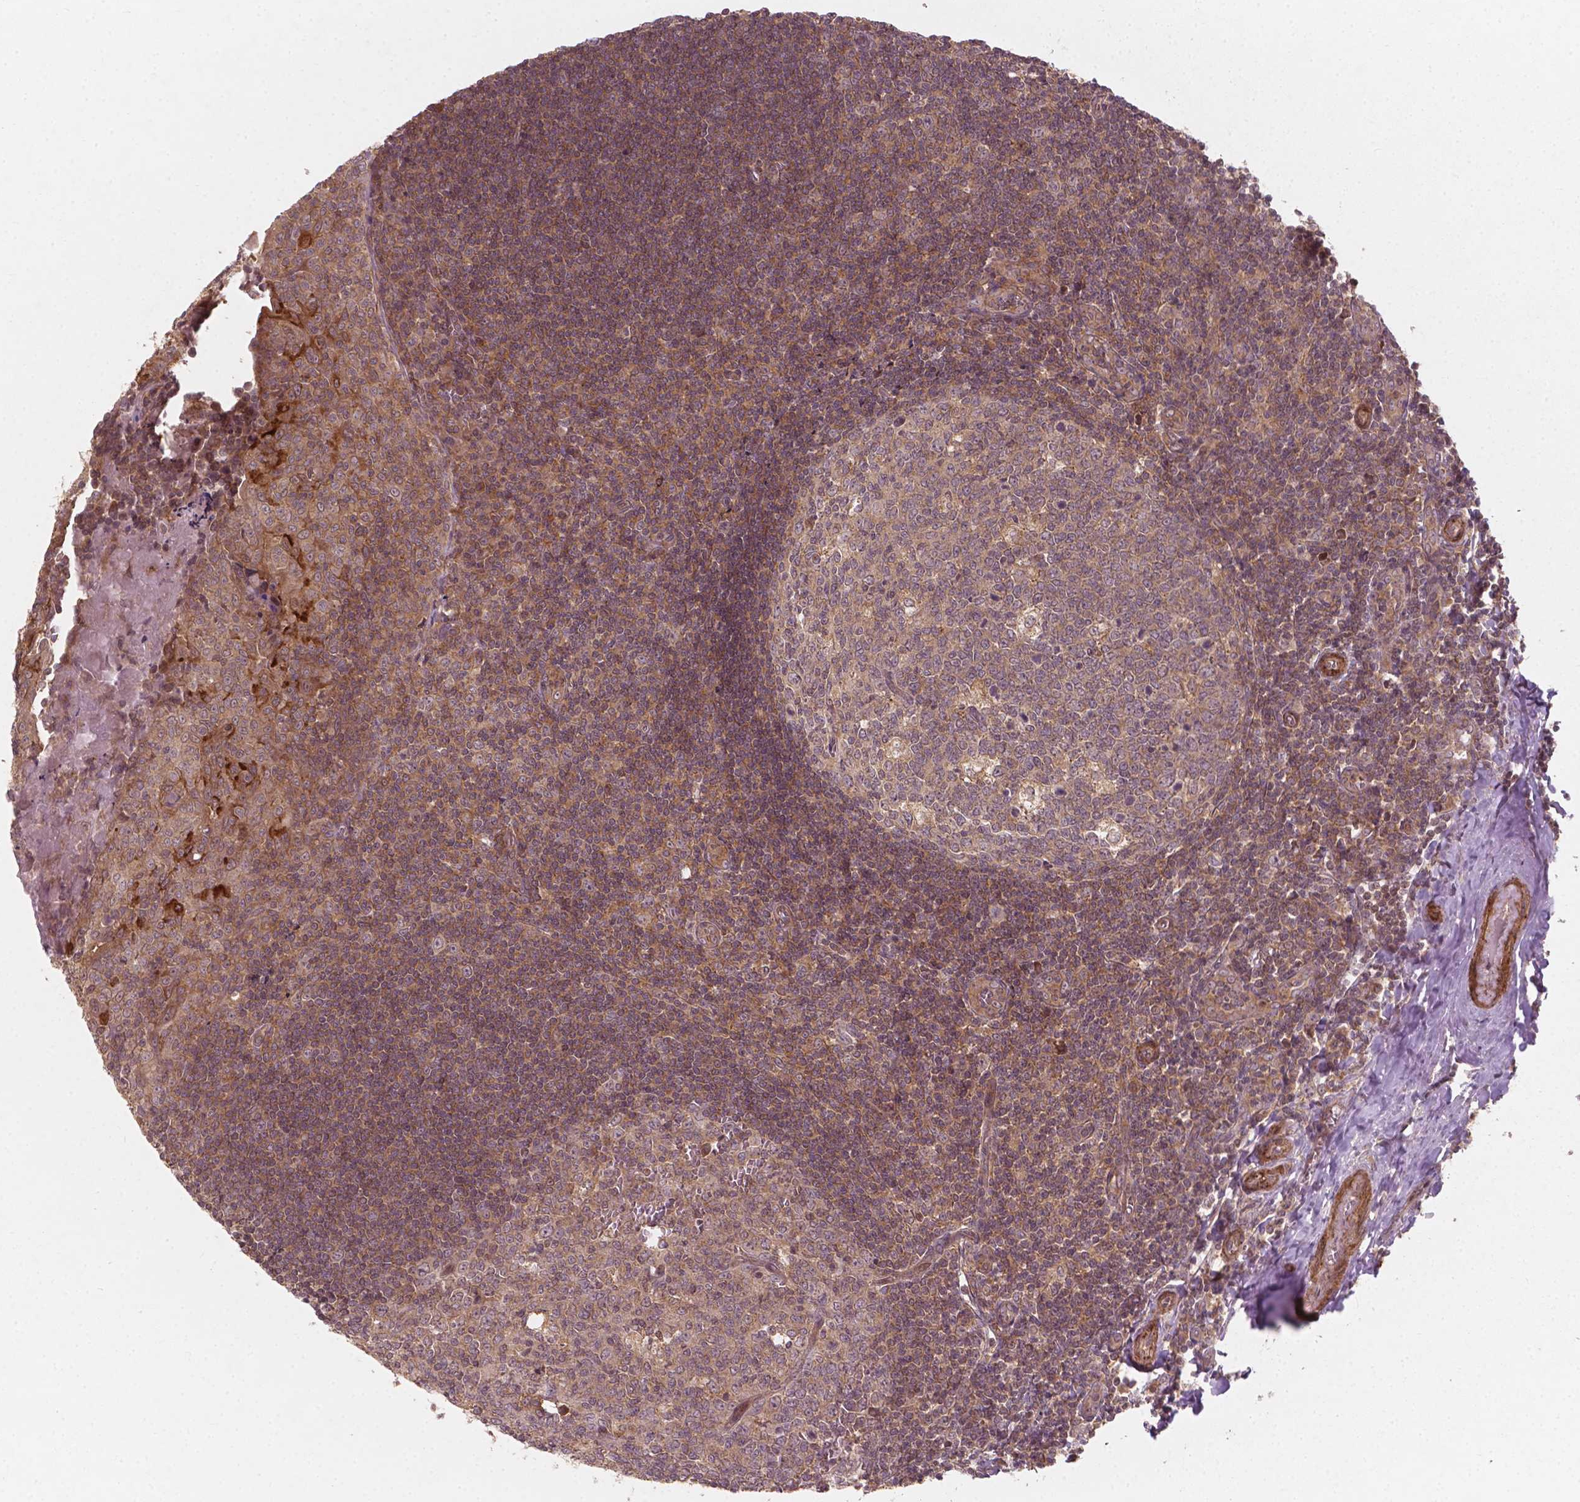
{"staining": {"intensity": "weak", "quantity": "<25%", "location": "cytoplasmic/membranous"}, "tissue": "tonsil", "cell_type": "Germinal center cells", "image_type": "normal", "snomed": [{"axis": "morphology", "description": "Normal tissue, NOS"}, {"axis": "morphology", "description": "Inflammation, NOS"}, {"axis": "topography", "description": "Tonsil"}], "caption": "DAB (3,3'-diaminobenzidine) immunohistochemical staining of normal tonsil shows no significant staining in germinal center cells.", "gene": "CYFIP1", "patient": {"sex": "female", "age": 31}}